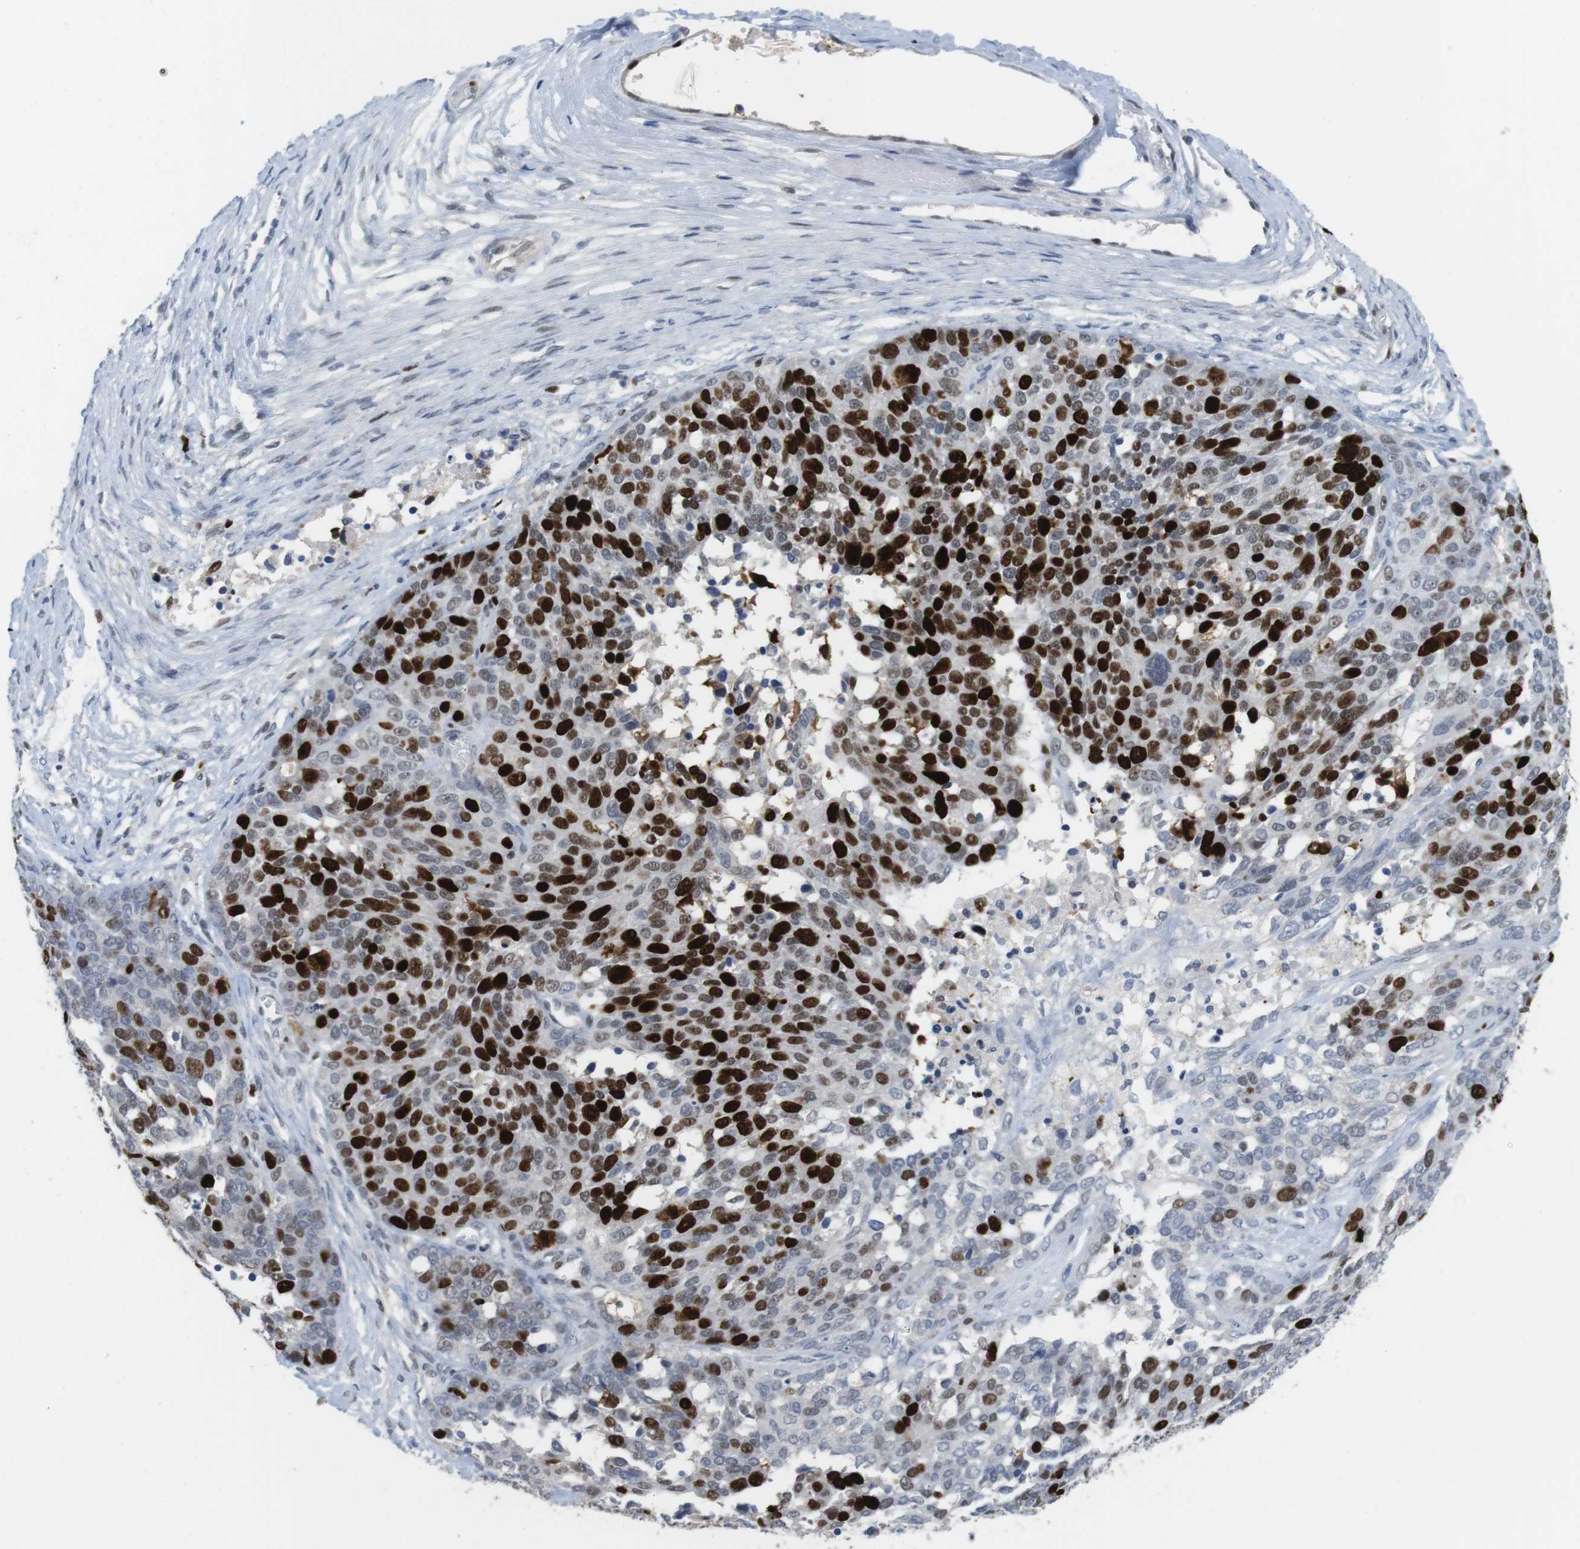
{"staining": {"intensity": "strong", "quantity": "25%-75%", "location": "nuclear"}, "tissue": "ovarian cancer", "cell_type": "Tumor cells", "image_type": "cancer", "snomed": [{"axis": "morphology", "description": "Cystadenocarcinoma, serous, NOS"}, {"axis": "topography", "description": "Ovary"}], "caption": "Immunohistochemical staining of human serous cystadenocarcinoma (ovarian) displays strong nuclear protein staining in approximately 25%-75% of tumor cells. The staining is performed using DAB (3,3'-diaminobenzidine) brown chromogen to label protein expression. The nuclei are counter-stained blue using hematoxylin.", "gene": "KPNA2", "patient": {"sex": "female", "age": 44}}